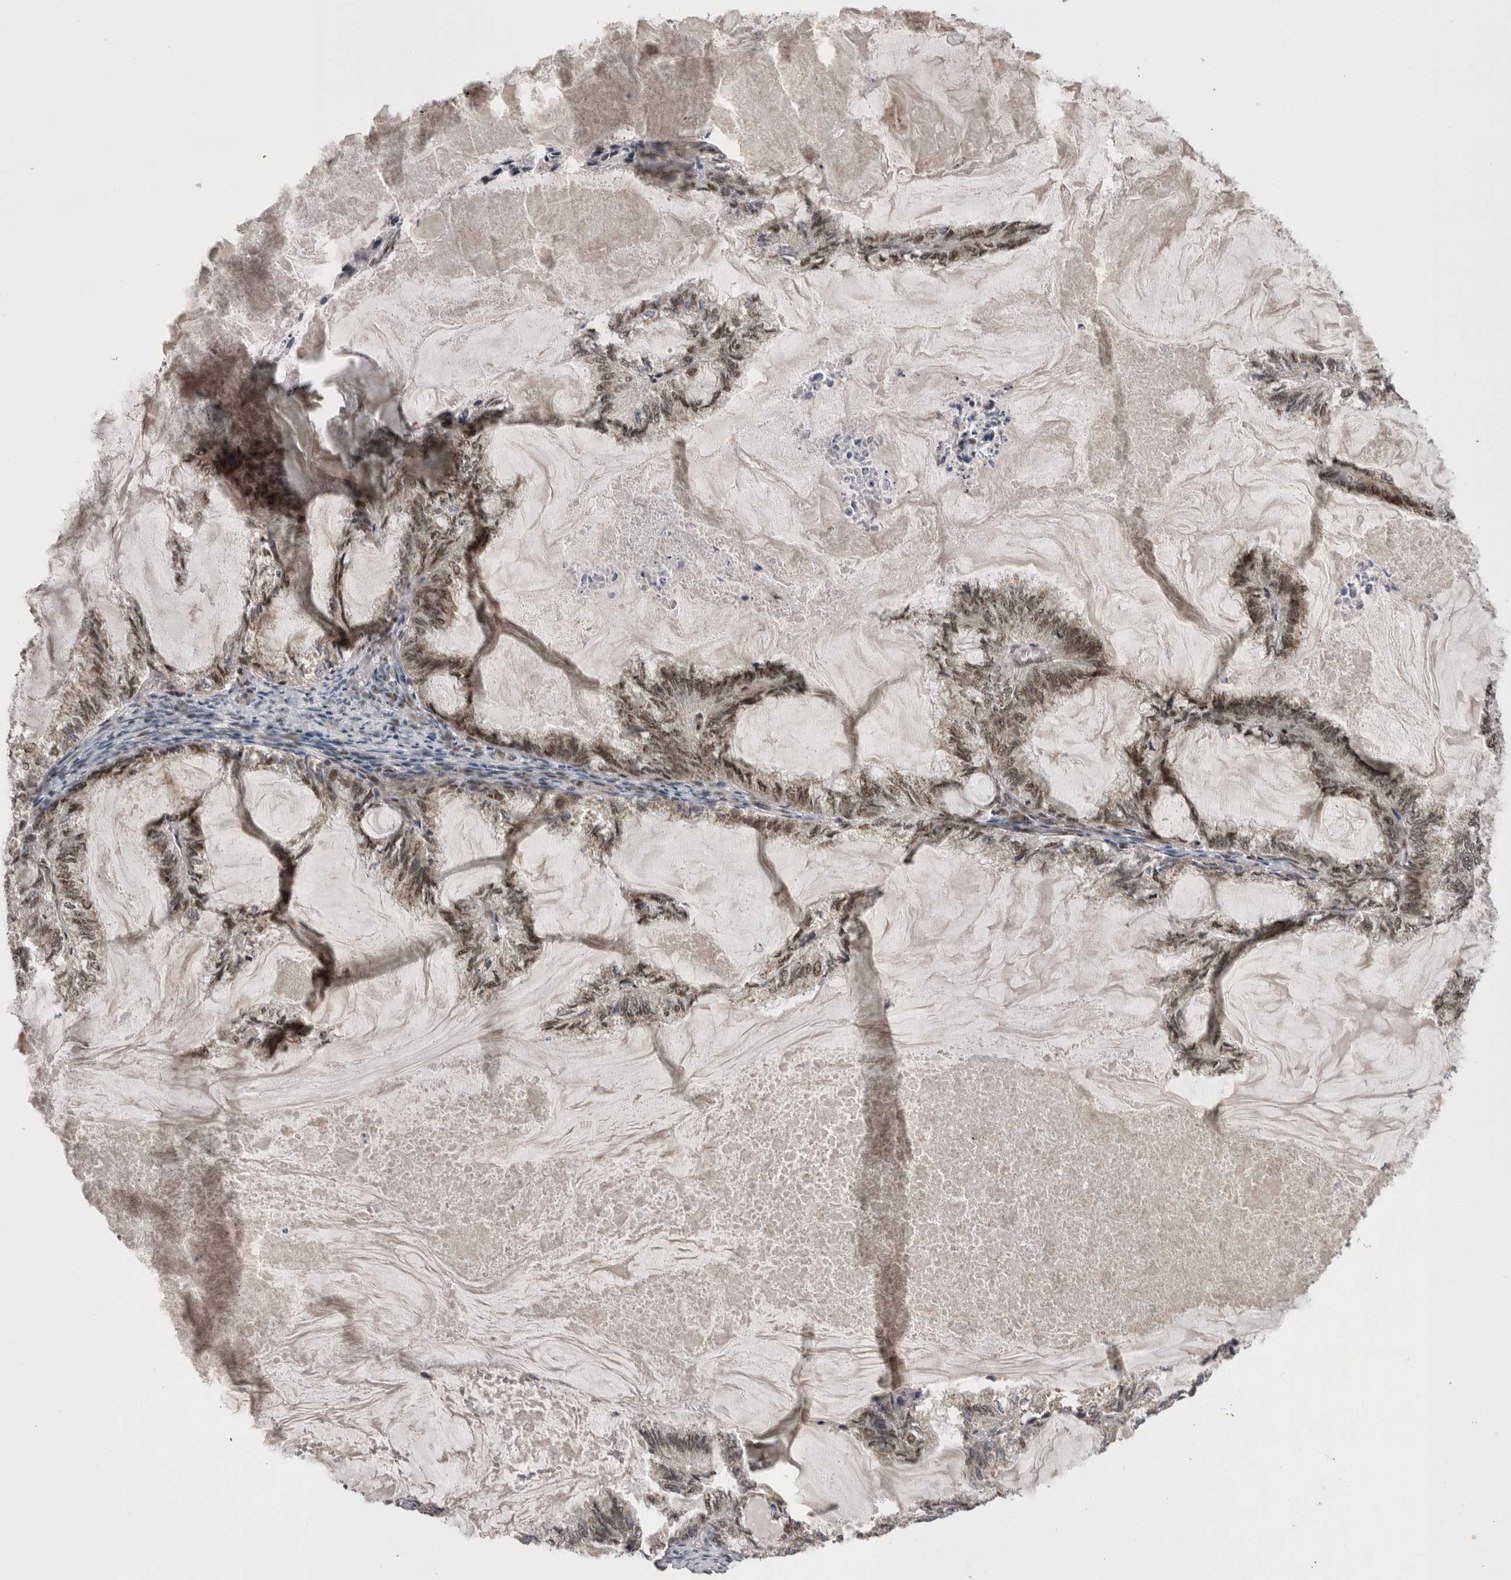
{"staining": {"intensity": "weak", "quantity": ">75%", "location": "nuclear"}, "tissue": "endometrial cancer", "cell_type": "Tumor cells", "image_type": "cancer", "snomed": [{"axis": "morphology", "description": "Adenocarcinoma, NOS"}, {"axis": "topography", "description": "Endometrium"}], "caption": "IHC of human endometrial adenocarcinoma shows low levels of weak nuclear staining in approximately >75% of tumor cells. The staining is performed using DAB (3,3'-diaminobenzidine) brown chromogen to label protein expression. The nuclei are counter-stained blue using hematoxylin.", "gene": "CPSF2", "patient": {"sex": "female", "age": 86}}